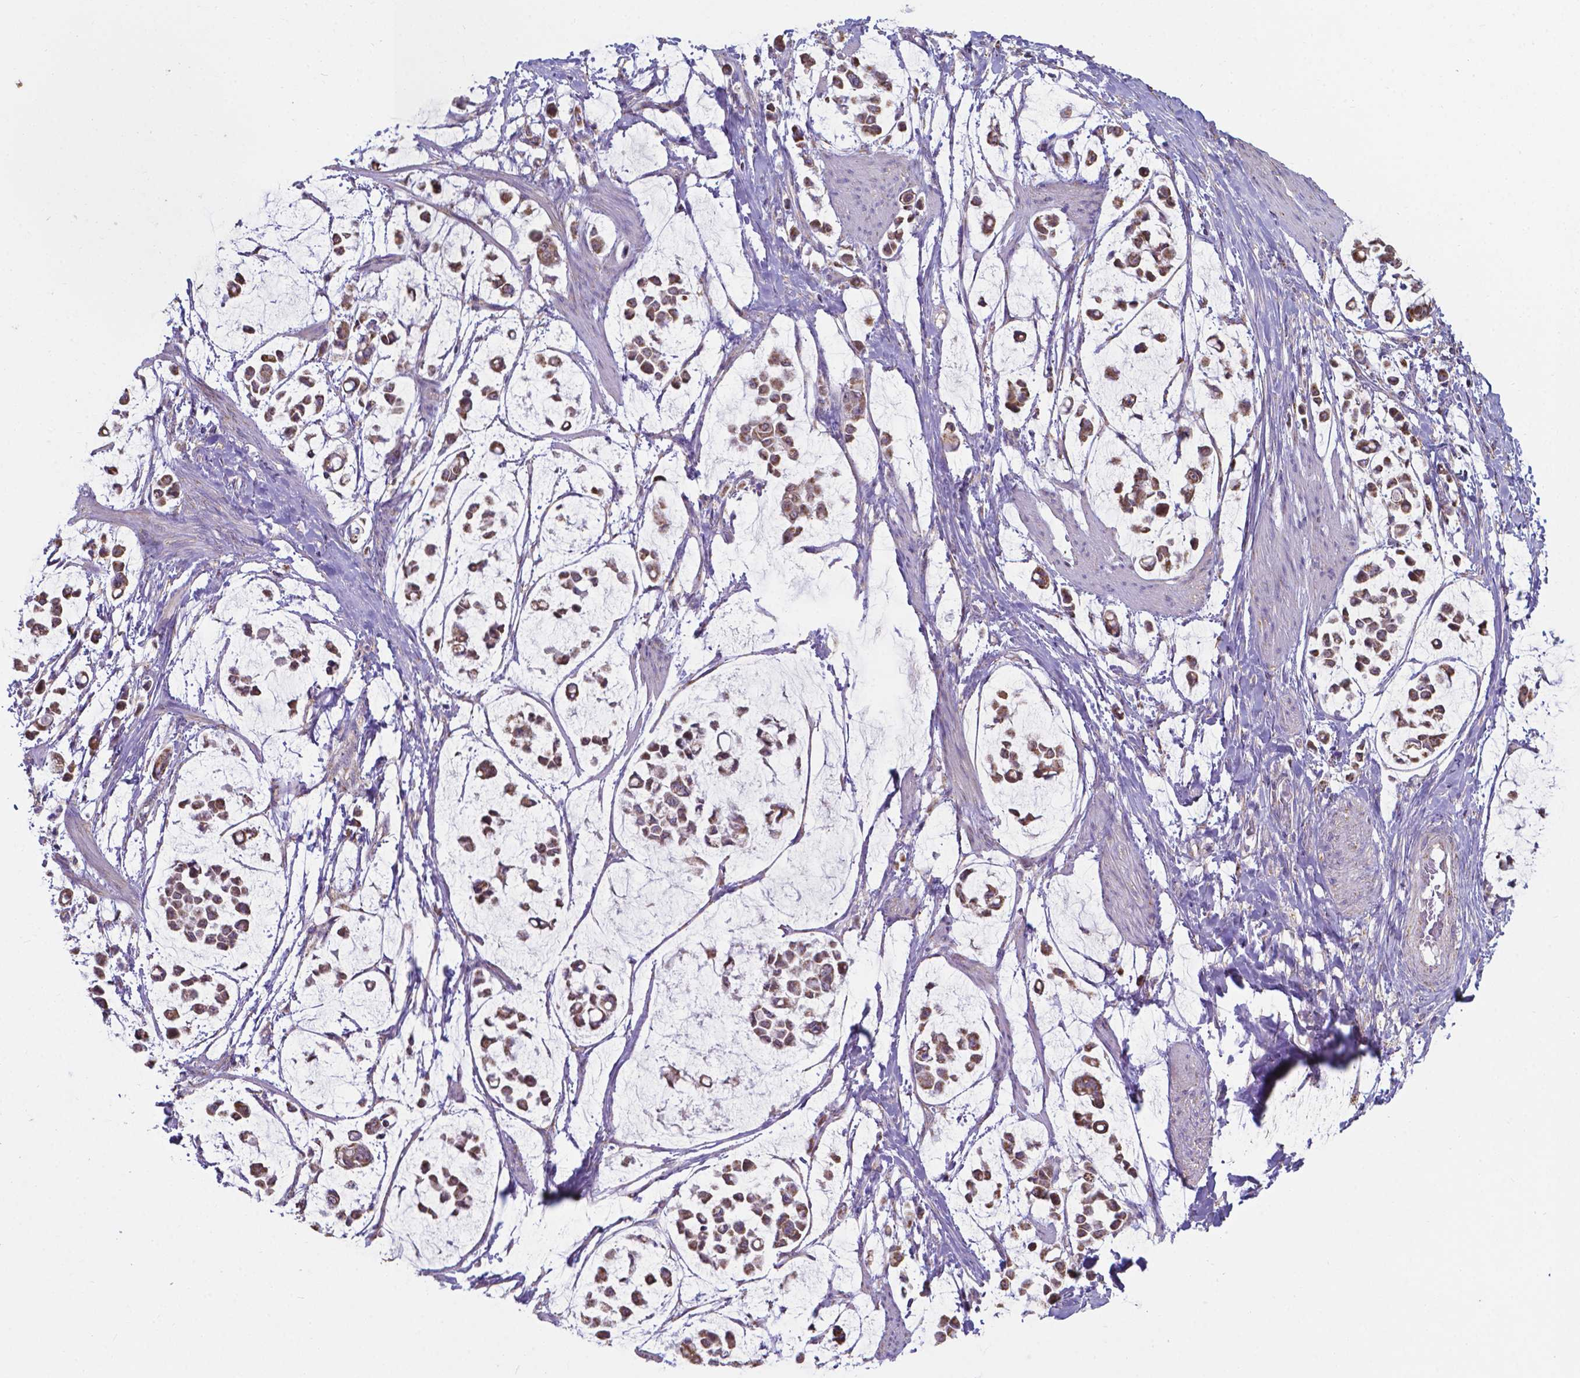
{"staining": {"intensity": "moderate", "quantity": ">75%", "location": "cytoplasmic/membranous"}, "tissue": "stomach cancer", "cell_type": "Tumor cells", "image_type": "cancer", "snomed": [{"axis": "morphology", "description": "Adenocarcinoma, NOS"}, {"axis": "topography", "description": "Stomach"}], "caption": "Immunohistochemical staining of human stomach adenocarcinoma displays medium levels of moderate cytoplasmic/membranous protein expression in about >75% of tumor cells.", "gene": "FAM114A1", "patient": {"sex": "male", "age": 82}}